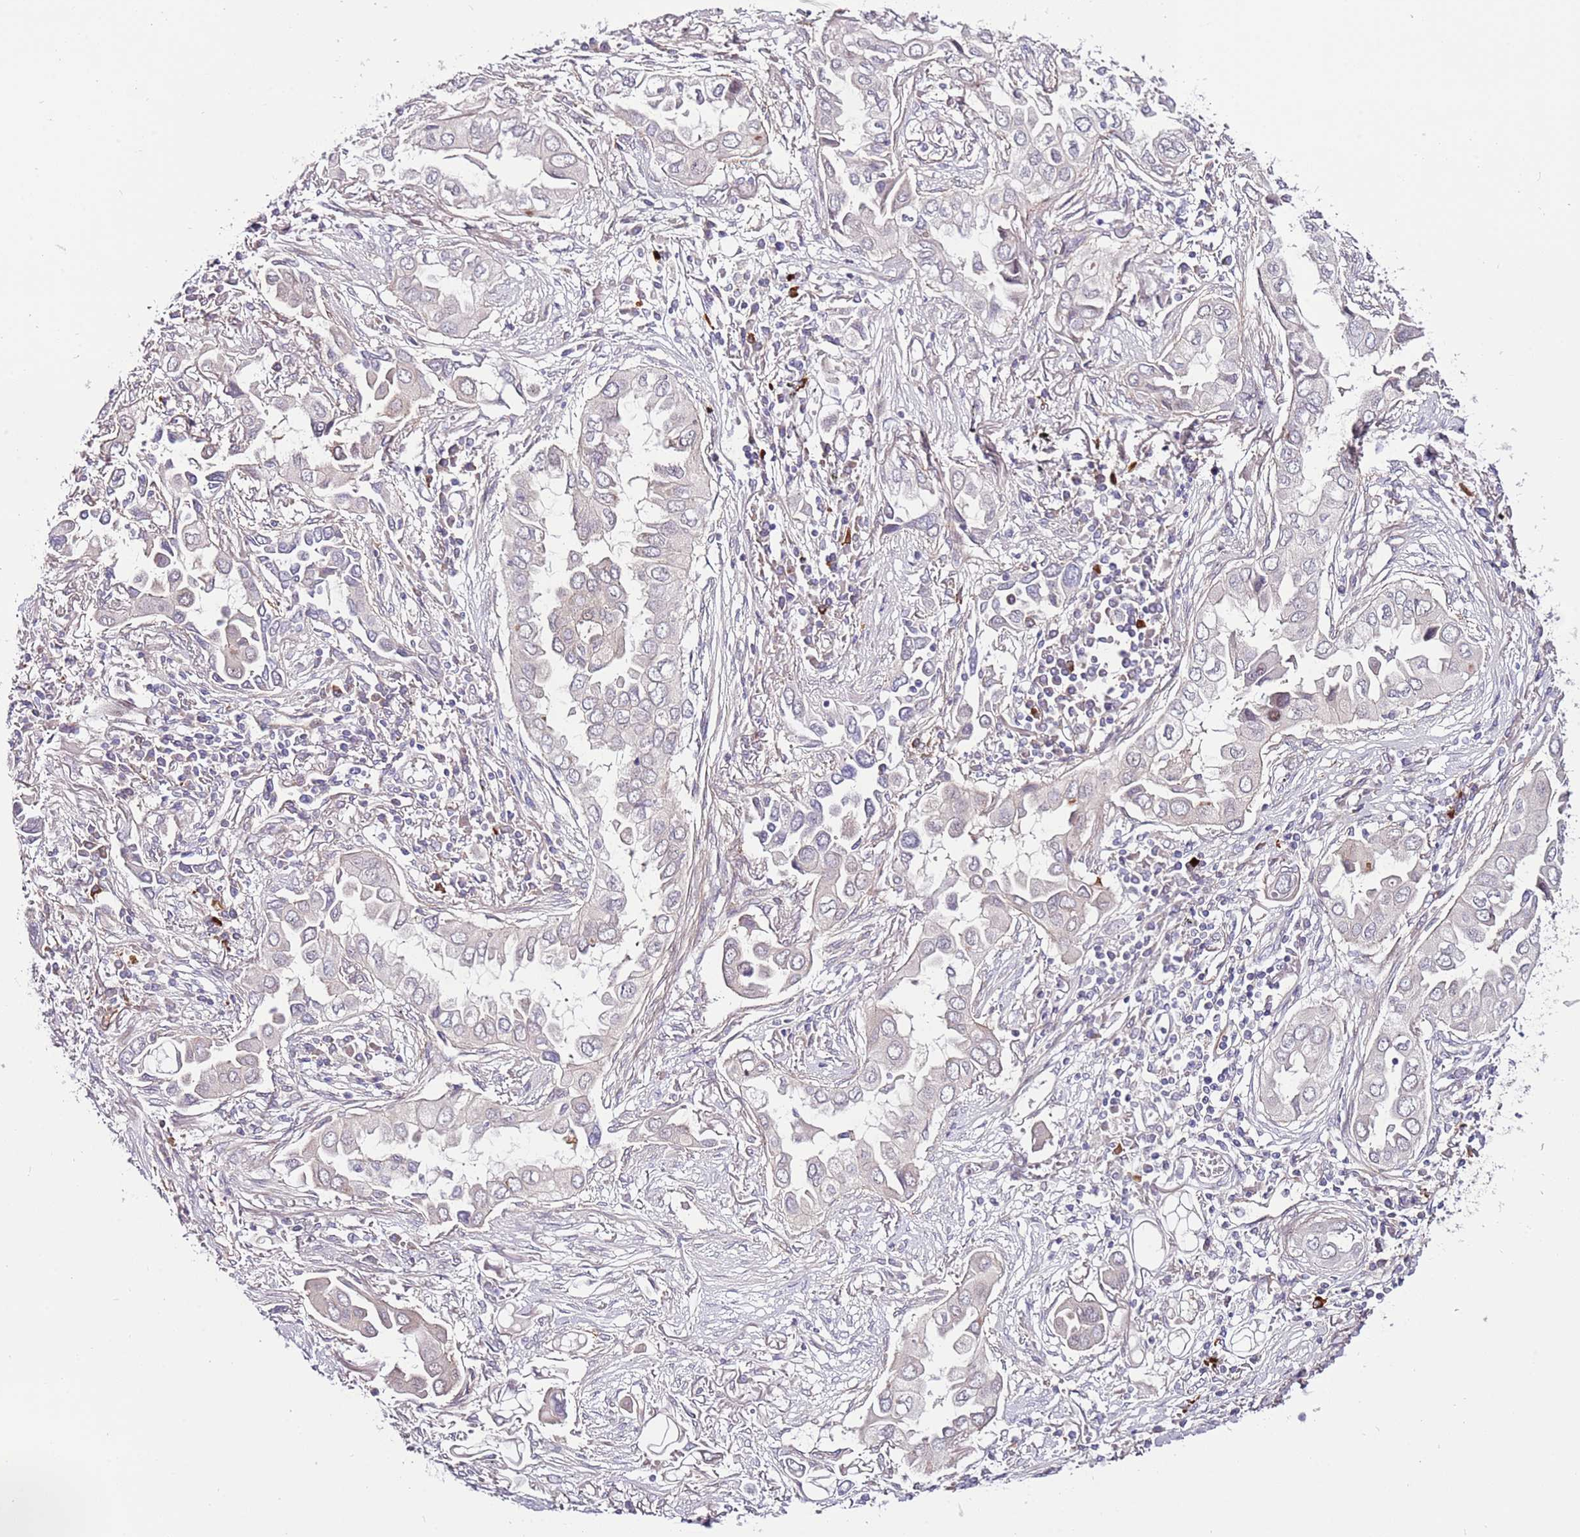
{"staining": {"intensity": "negative", "quantity": "none", "location": "none"}, "tissue": "lung cancer", "cell_type": "Tumor cells", "image_type": "cancer", "snomed": [{"axis": "morphology", "description": "Adenocarcinoma, NOS"}, {"axis": "topography", "description": "Lung"}], "caption": "Tumor cells are negative for protein expression in human lung cancer (adenocarcinoma). The staining is performed using DAB (3,3'-diaminobenzidine) brown chromogen with nuclei counter-stained in using hematoxylin.", "gene": "MTG2", "patient": {"sex": "female", "age": 76}}